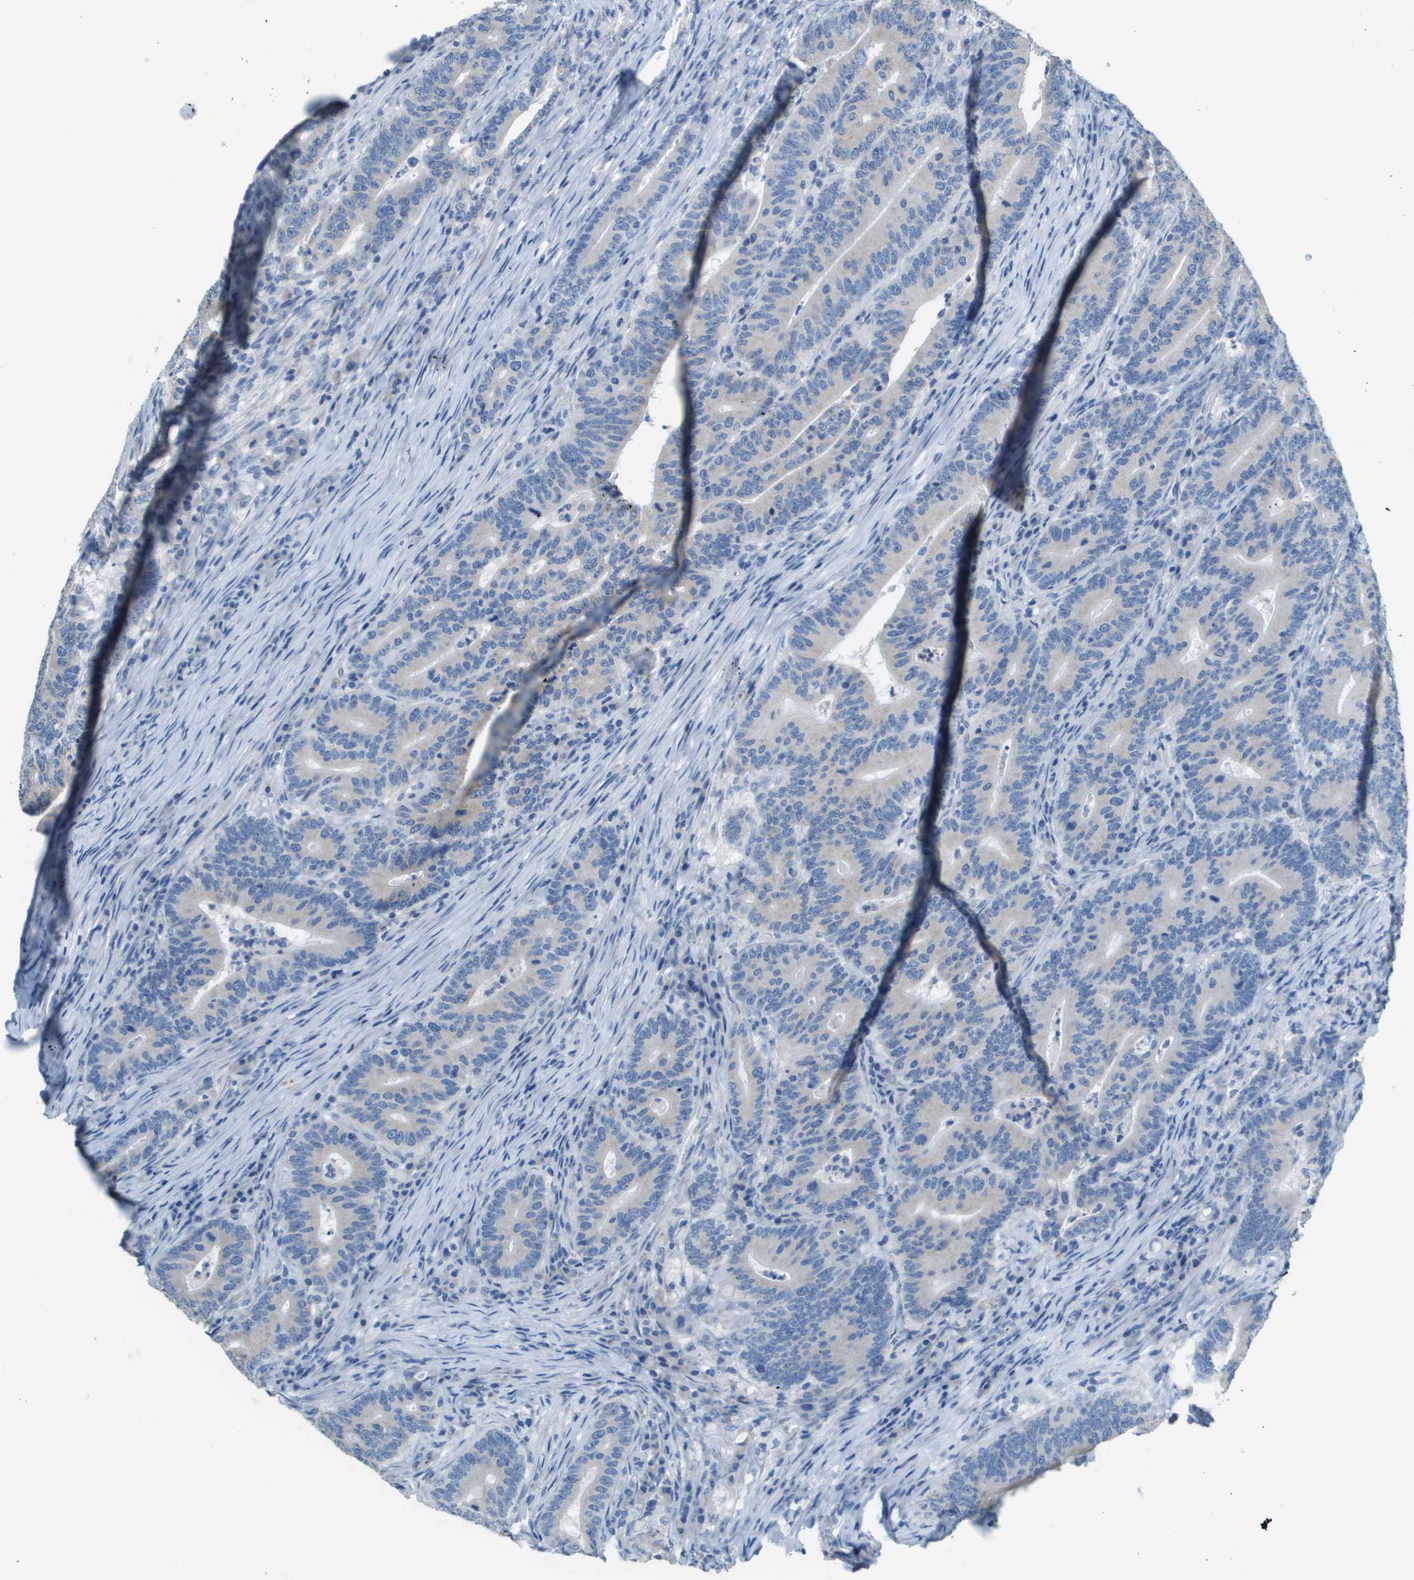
{"staining": {"intensity": "negative", "quantity": "none", "location": "none"}, "tissue": "colorectal cancer", "cell_type": "Tumor cells", "image_type": "cancer", "snomed": [{"axis": "morphology", "description": "Normal tissue, NOS"}, {"axis": "morphology", "description": "Adenocarcinoma, NOS"}, {"axis": "topography", "description": "Colon"}], "caption": "A high-resolution histopathology image shows IHC staining of adenocarcinoma (colorectal), which exhibits no significant expression in tumor cells.", "gene": "PTGDR2", "patient": {"sex": "female", "age": 66}}